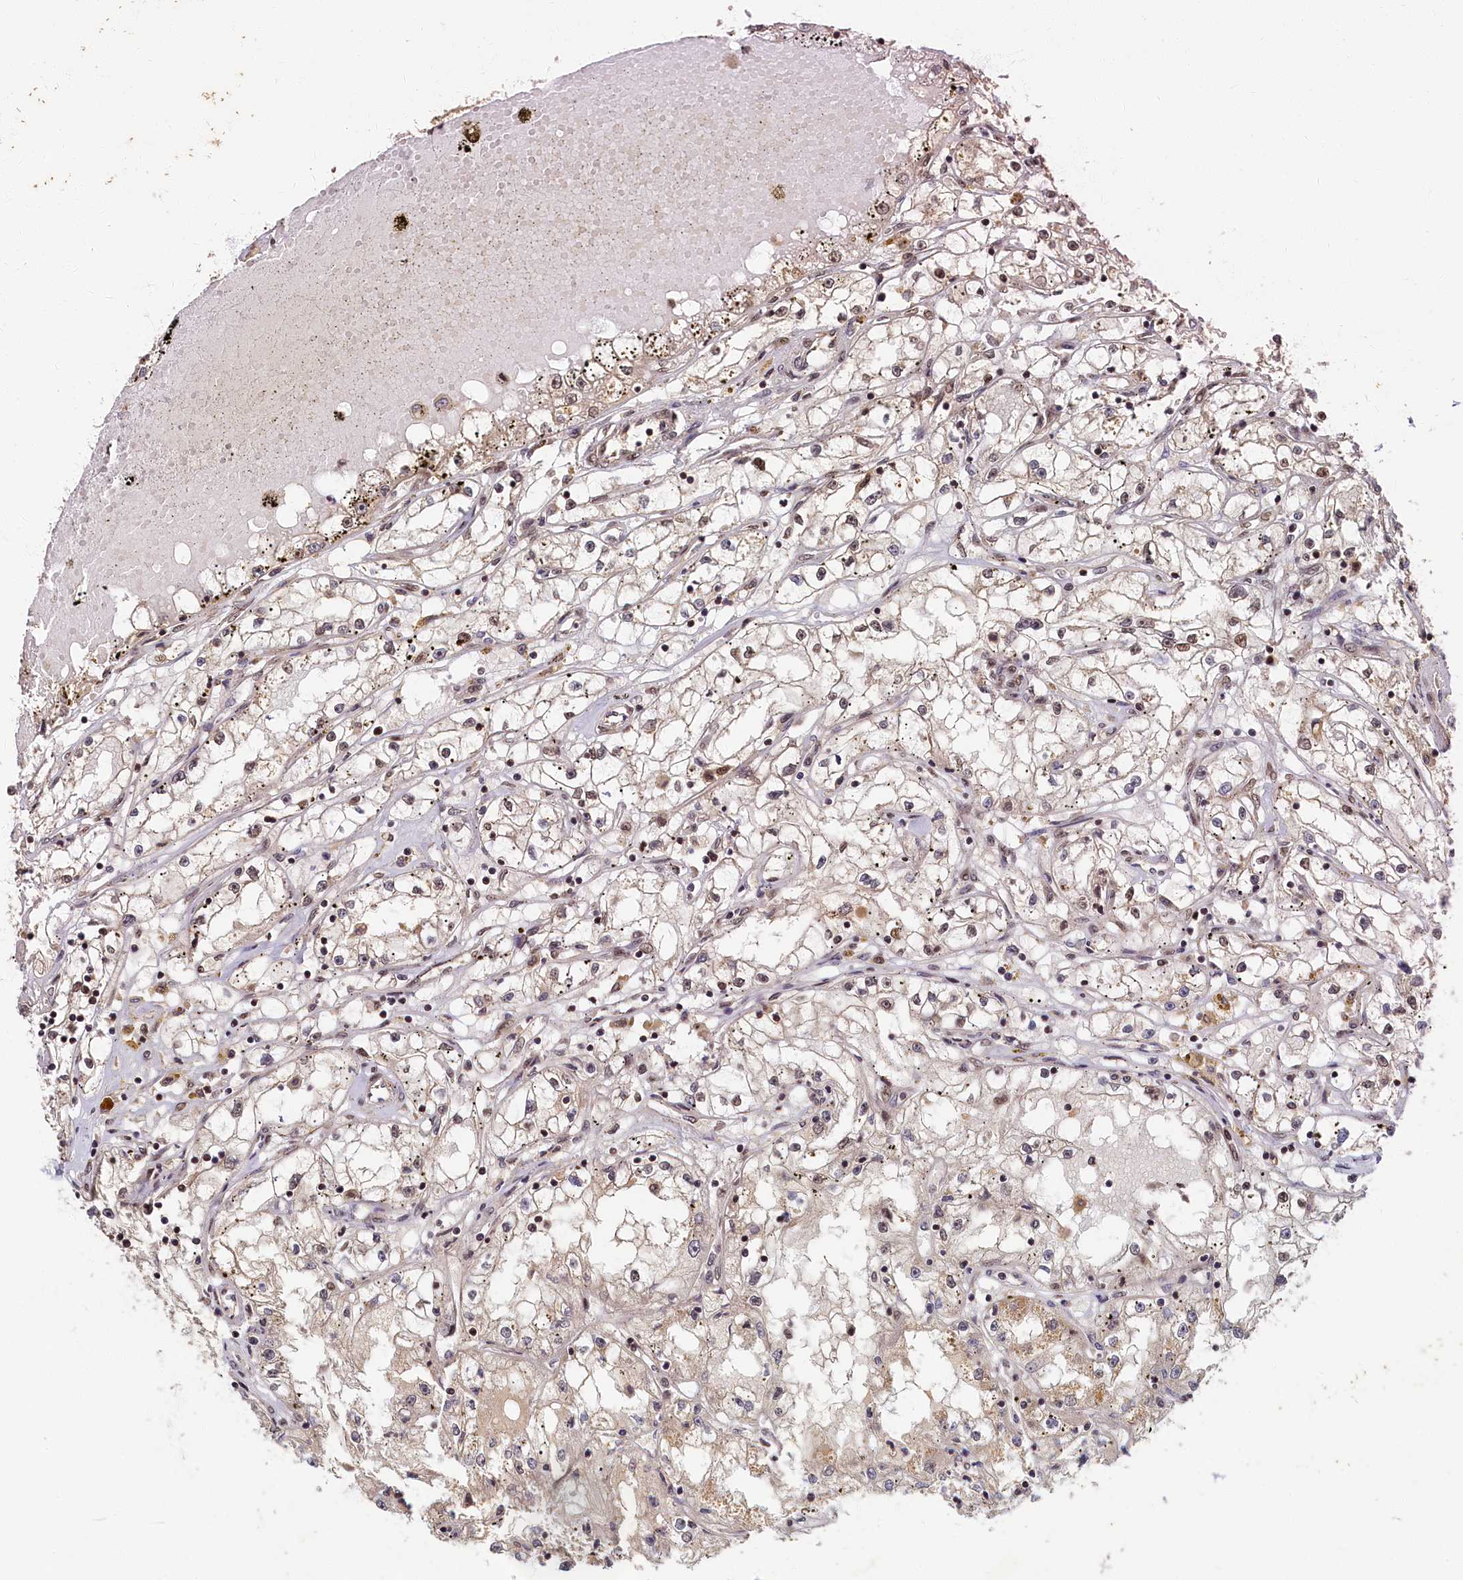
{"staining": {"intensity": "weak", "quantity": "25%-75%", "location": "nuclear"}, "tissue": "renal cancer", "cell_type": "Tumor cells", "image_type": "cancer", "snomed": [{"axis": "morphology", "description": "Adenocarcinoma, NOS"}, {"axis": "topography", "description": "Kidney"}], "caption": "An immunohistochemistry image of tumor tissue is shown. Protein staining in brown highlights weak nuclear positivity in renal cancer within tumor cells. (IHC, brightfield microscopy, high magnification).", "gene": "CKAP2L", "patient": {"sex": "male", "age": 56}}